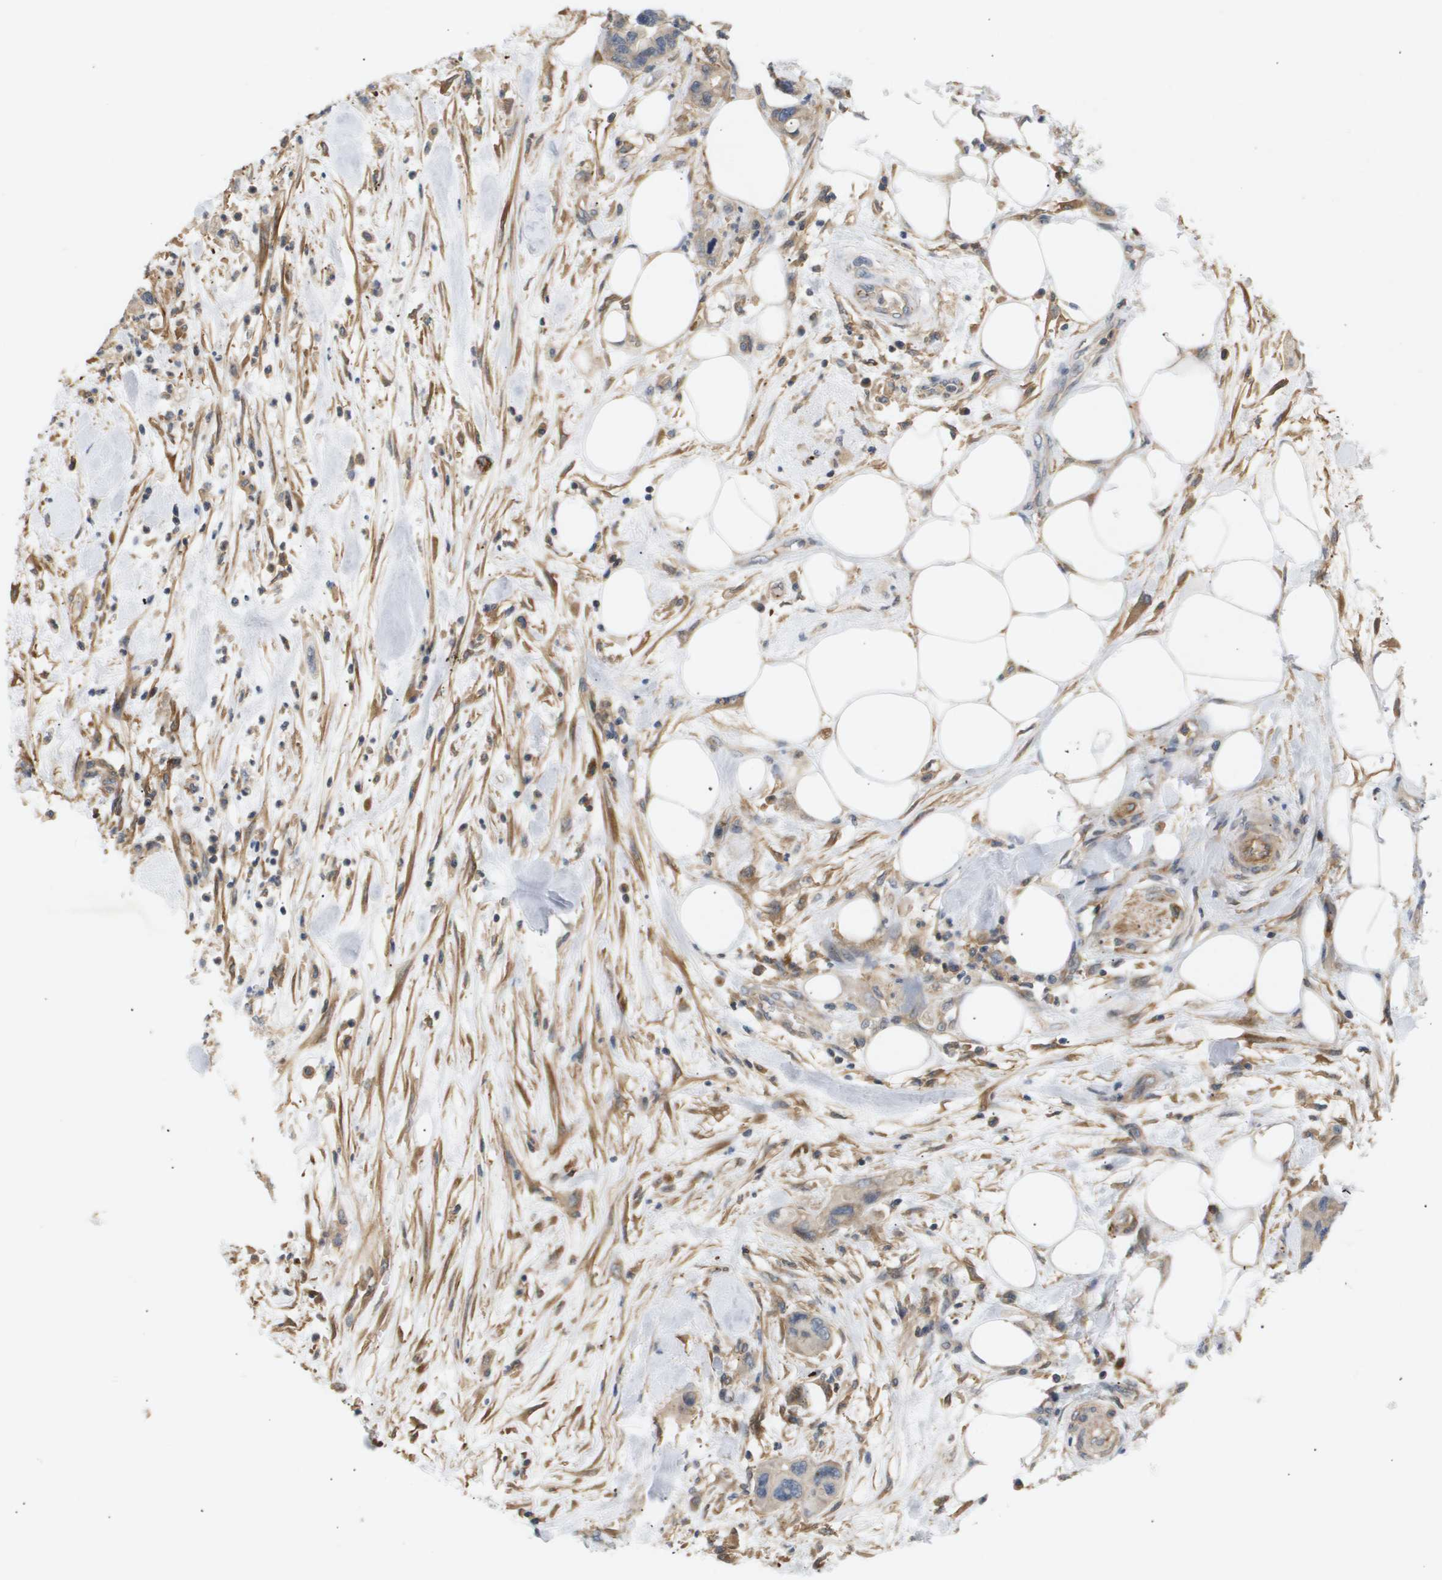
{"staining": {"intensity": "negative", "quantity": "none", "location": "none"}, "tissue": "pancreatic cancer", "cell_type": "Tumor cells", "image_type": "cancer", "snomed": [{"axis": "morphology", "description": "Normal tissue, NOS"}, {"axis": "morphology", "description": "Adenocarcinoma, NOS"}, {"axis": "topography", "description": "Pancreas"}], "caption": "Immunohistochemical staining of pancreatic cancer displays no significant positivity in tumor cells.", "gene": "CORO2B", "patient": {"sex": "female", "age": 71}}